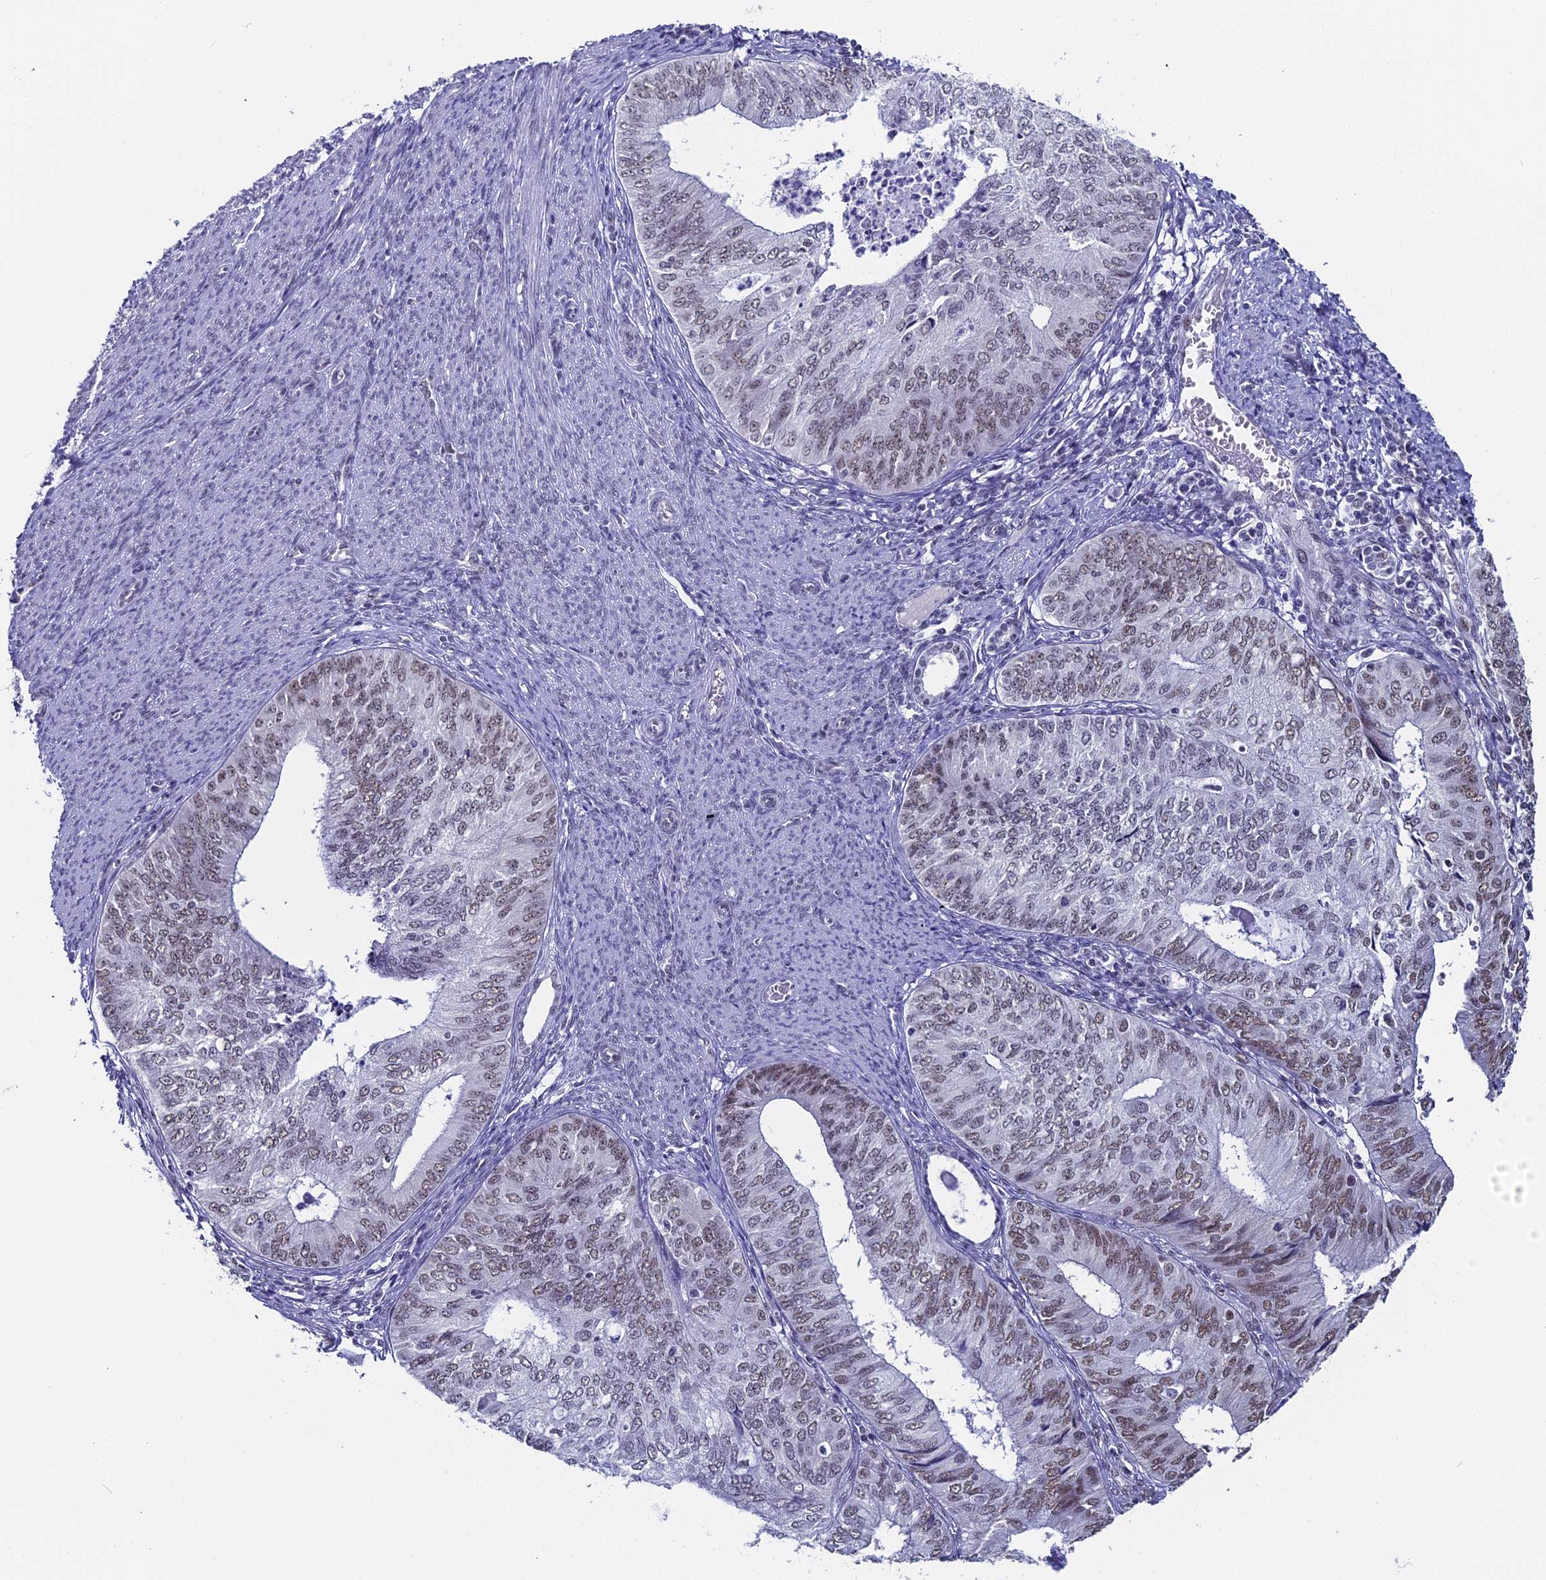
{"staining": {"intensity": "weak", "quantity": "25%-75%", "location": "nuclear"}, "tissue": "endometrial cancer", "cell_type": "Tumor cells", "image_type": "cancer", "snomed": [{"axis": "morphology", "description": "Adenocarcinoma, NOS"}, {"axis": "topography", "description": "Endometrium"}], "caption": "The micrograph demonstrates immunohistochemical staining of adenocarcinoma (endometrial). There is weak nuclear staining is identified in approximately 25%-75% of tumor cells.", "gene": "CD2BP2", "patient": {"sex": "female", "age": 68}}